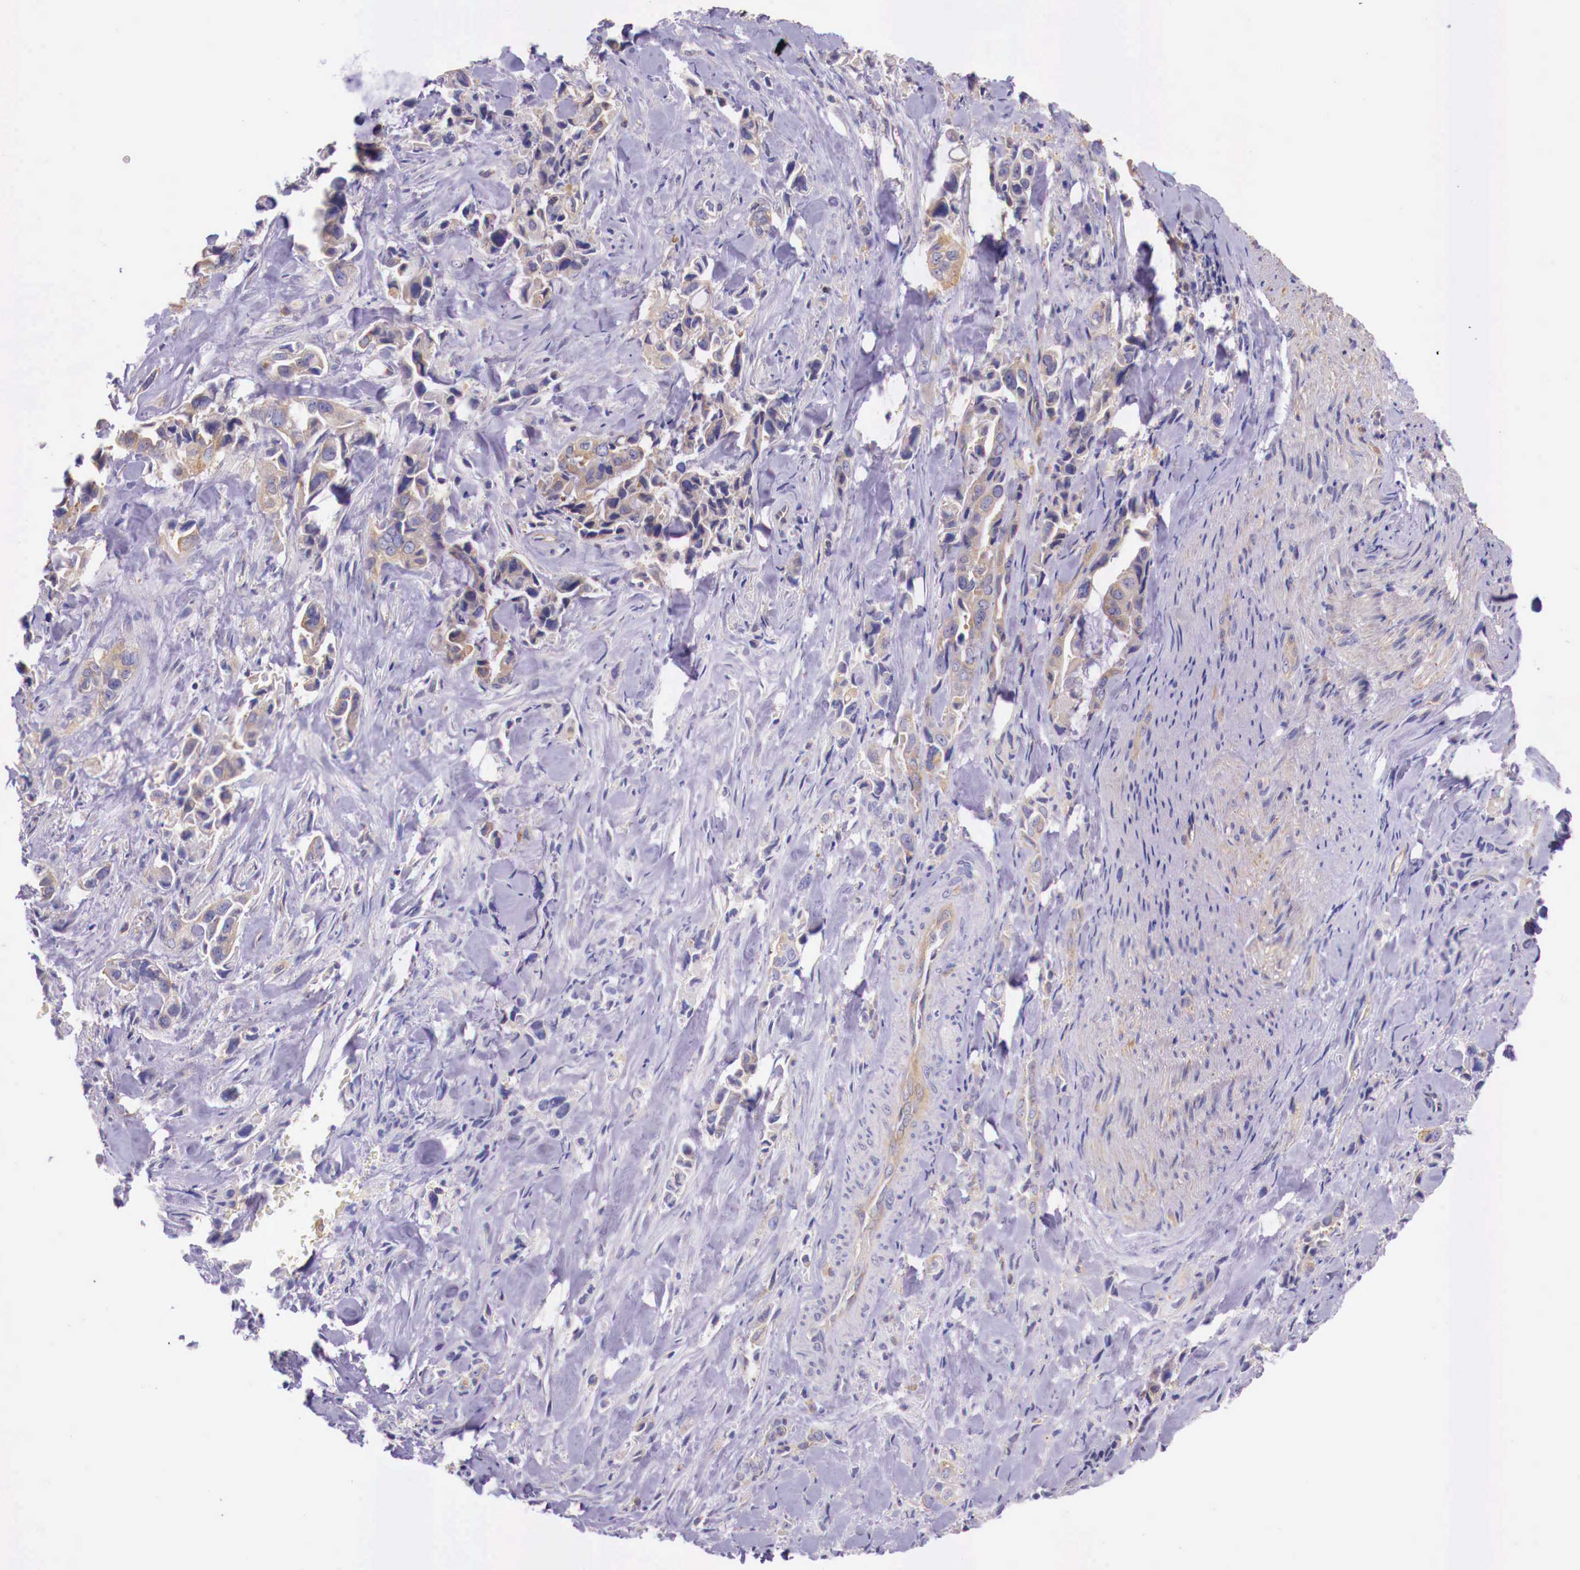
{"staining": {"intensity": "weak", "quantity": "25%-75%", "location": "cytoplasmic/membranous"}, "tissue": "pancreatic cancer", "cell_type": "Tumor cells", "image_type": "cancer", "snomed": [{"axis": "morphology", "description": "Adenocarcinoma, NOS"}, {"axis": "topography", "description": "Pancreas"}], "caption": "A photomicrograph of human pancreatic cancer (adenocarcinoma) stained for a protein exhibits weak cytoplasmic/membranous brown staining in tumor cells.", "gene": "GRIPAP1", "patient": {"sex": "male", "age": 69}}